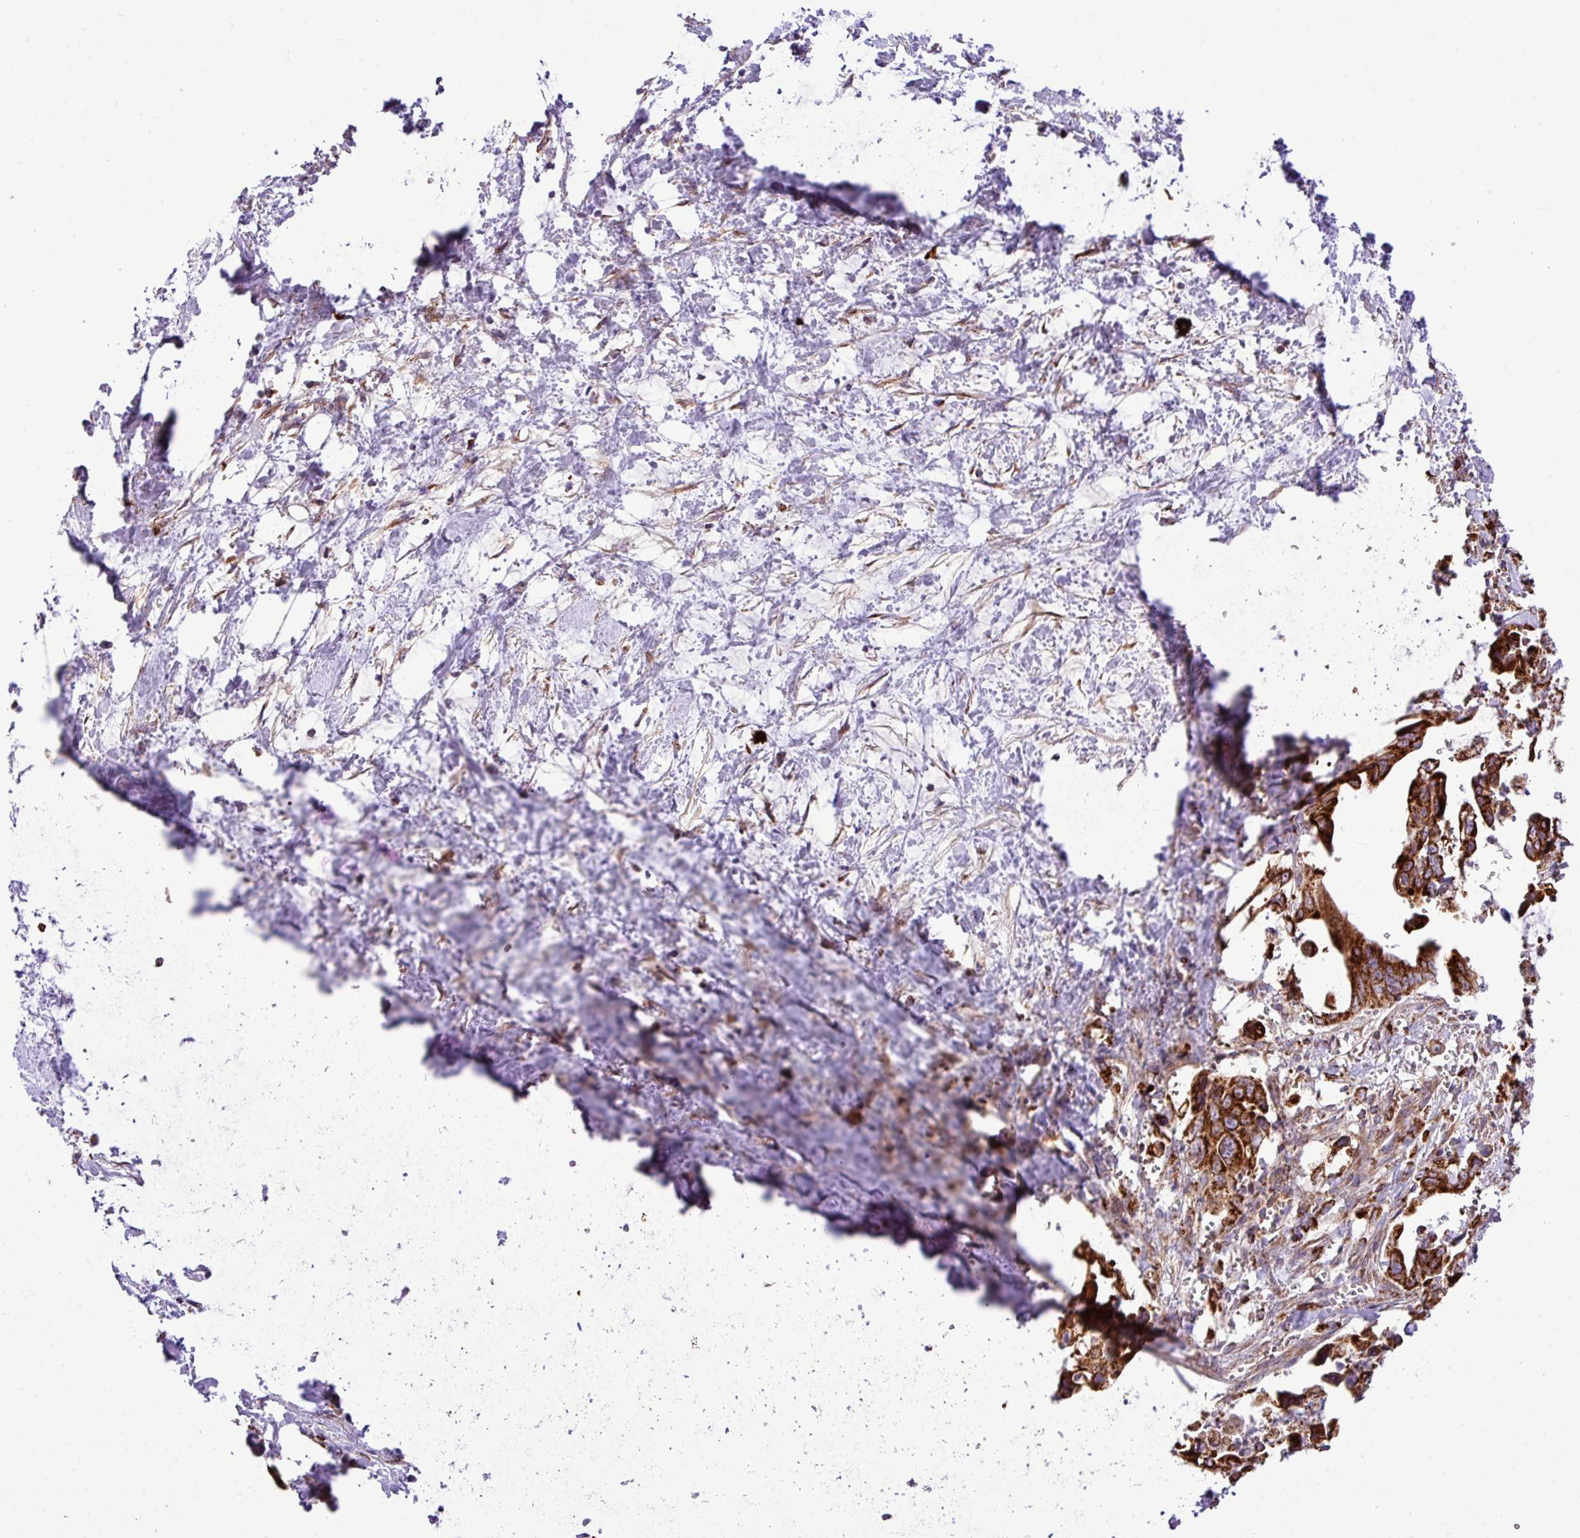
{"staining": {"intensity": "strong", "quantity": ">75%", "location": "cytoplasmic/membranous"}, "tissue": "pancreatic cancer", "cell_type": "Tumor cells", "image_type": "cancer", "snomed": [{"axis": "morphology", "description": "Adenocarcinoma, NOS"}, {"axis": "topography", "description": "Pancreas"}], "caption": "Adenocarcinoma (pancreatic) stained for a protein exhibits strong cytoplasmic/membranous positivity in tumor cells.", "gene": "ZNF569", "patient": {"sex": "male", "age": 61}}